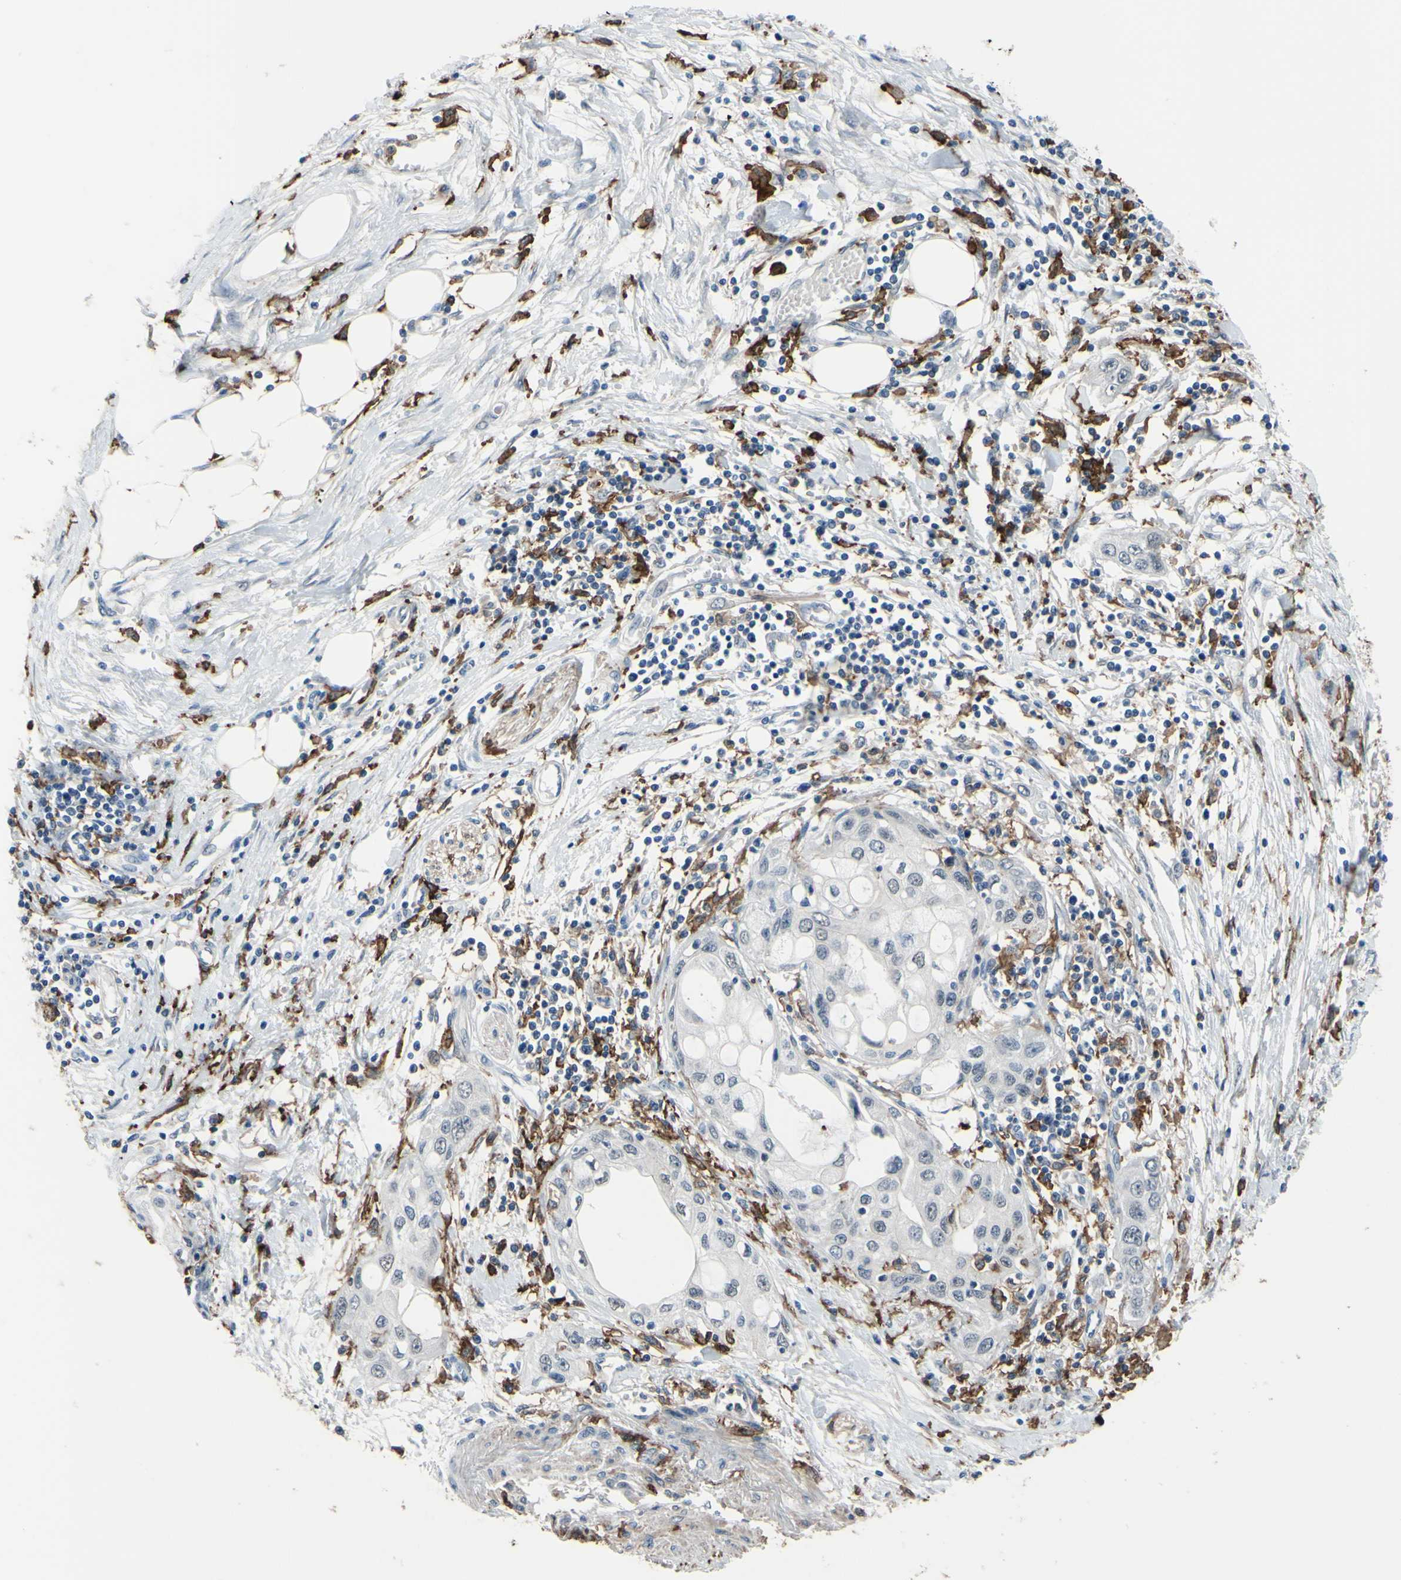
{"staining": {"intensity": "negative", "quantity": "none", "location": "none"}, "tissue": "pancreatic cancer", "cell_type": "Tumor cells", "image_type": "cancer", "snomed": [{"axis": "morphology", "description": "Adenocarcinoma, NOS"}, {"axis": "topography", "description": "Pancreas"}], "caption": "Immunohistochemistry photomicrograph of neoplastic tissue: human adenocarcinoma (pancreatic) stained with DAB reveals no significant protein positivity in tumor cells.", "gene": "FCGR2A", "patient": {"sex": "female", "age": 70}}